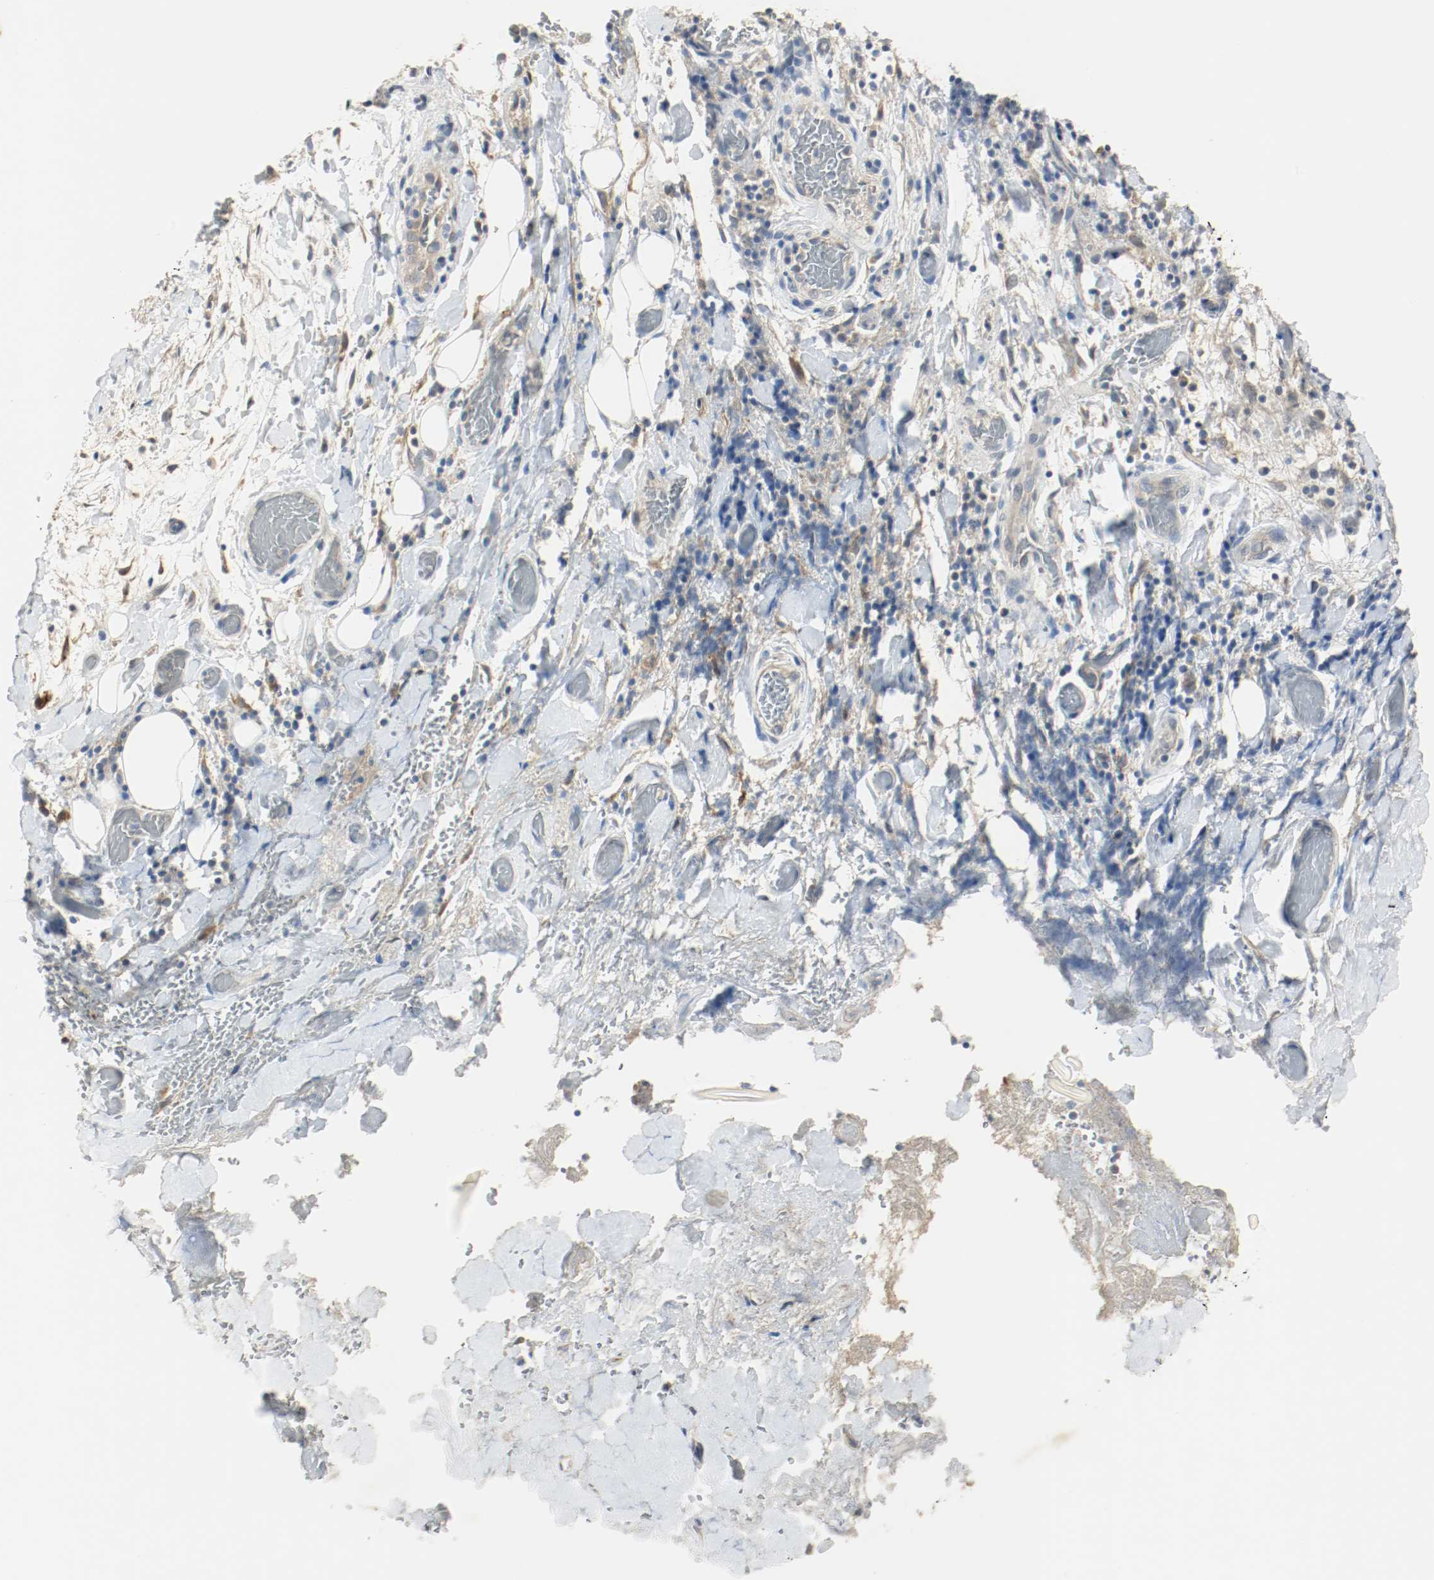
{"staining": {"intensity": "weak", "quantity": ">75%", "location": "cytoplasmic/membranous"}, "tissue": "adipose tissue", "cell_type": "Adipocytes", "image_type": "normal", "snomed": [{"axis": "morphology", "description": "Normal tissue, NOS"}, {"axis": "morphology", "description": "Cholangiocarcinoma"}, {"axis": "topography", "description": "Liver"}, {"axis": "topography", "description": "Peripheral nerve tissue"}], "caption": "Weak cytoplasmic/membranous protein staining is present in about >75% of adipocytes in adipose tissue.", "gene": "MELTF", "patient": {"sex": "male", "age": 50}}